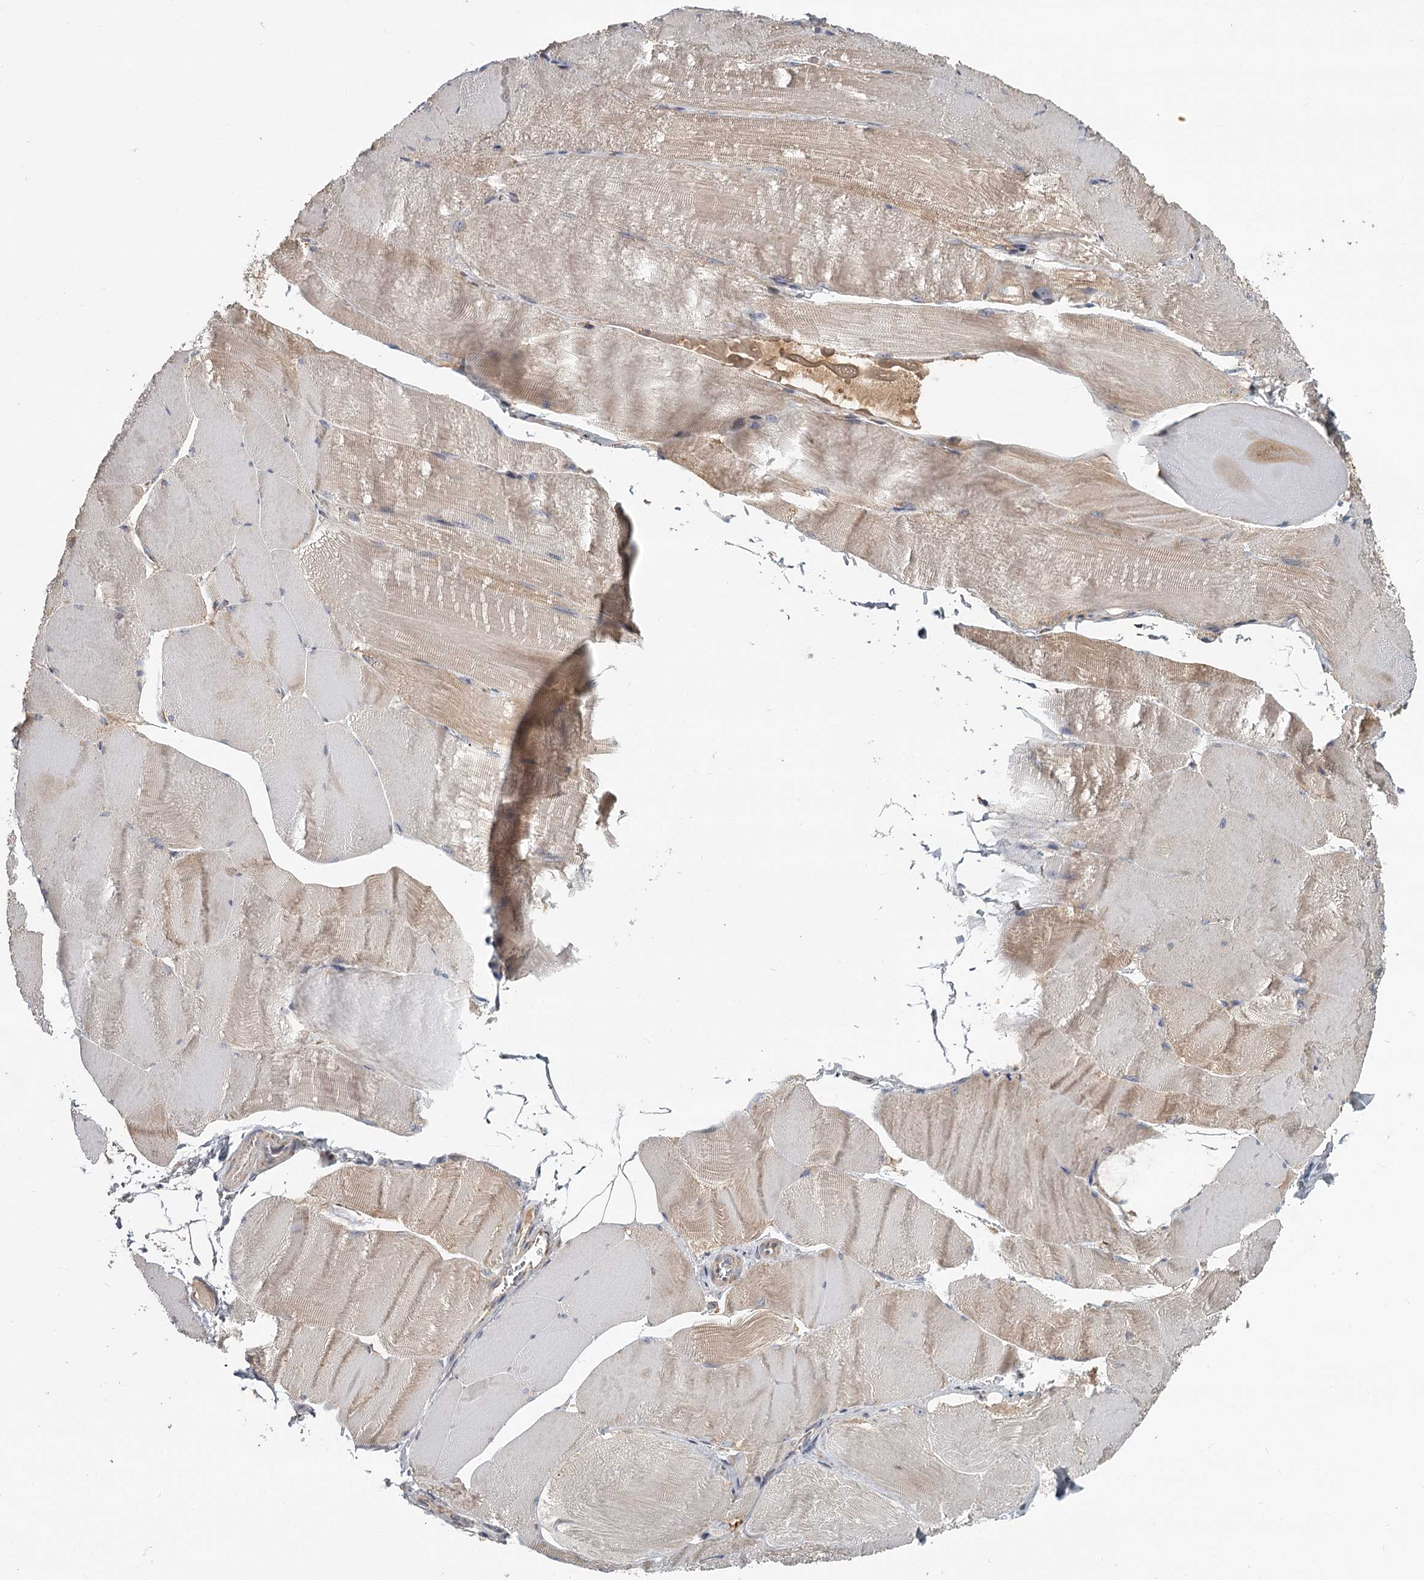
{"staining": {"intensity": "weak", "quantity": ">75%", "location": "cytoplasmic/membranous"}, "tissue": "skeletal muscle", "cell_type": "Myocytes", "image_type": "normal", "snomed": [{"axis": "morphology", "description": "Normal tissue, NOS"}, {"axis": "morphology", "description": "Basal cell carcinoma"}, {"axis": "topography", "description": "Skeletal muscle"}], "caption": "An IHC image of unremarkable tissue is shown. Protein staining in brown labels weak cytoplasmic/membranous positivity in skeletal muscle within myocytes.", "gene": "CDC123", "patient": {"sex": "female", "age": 64}}